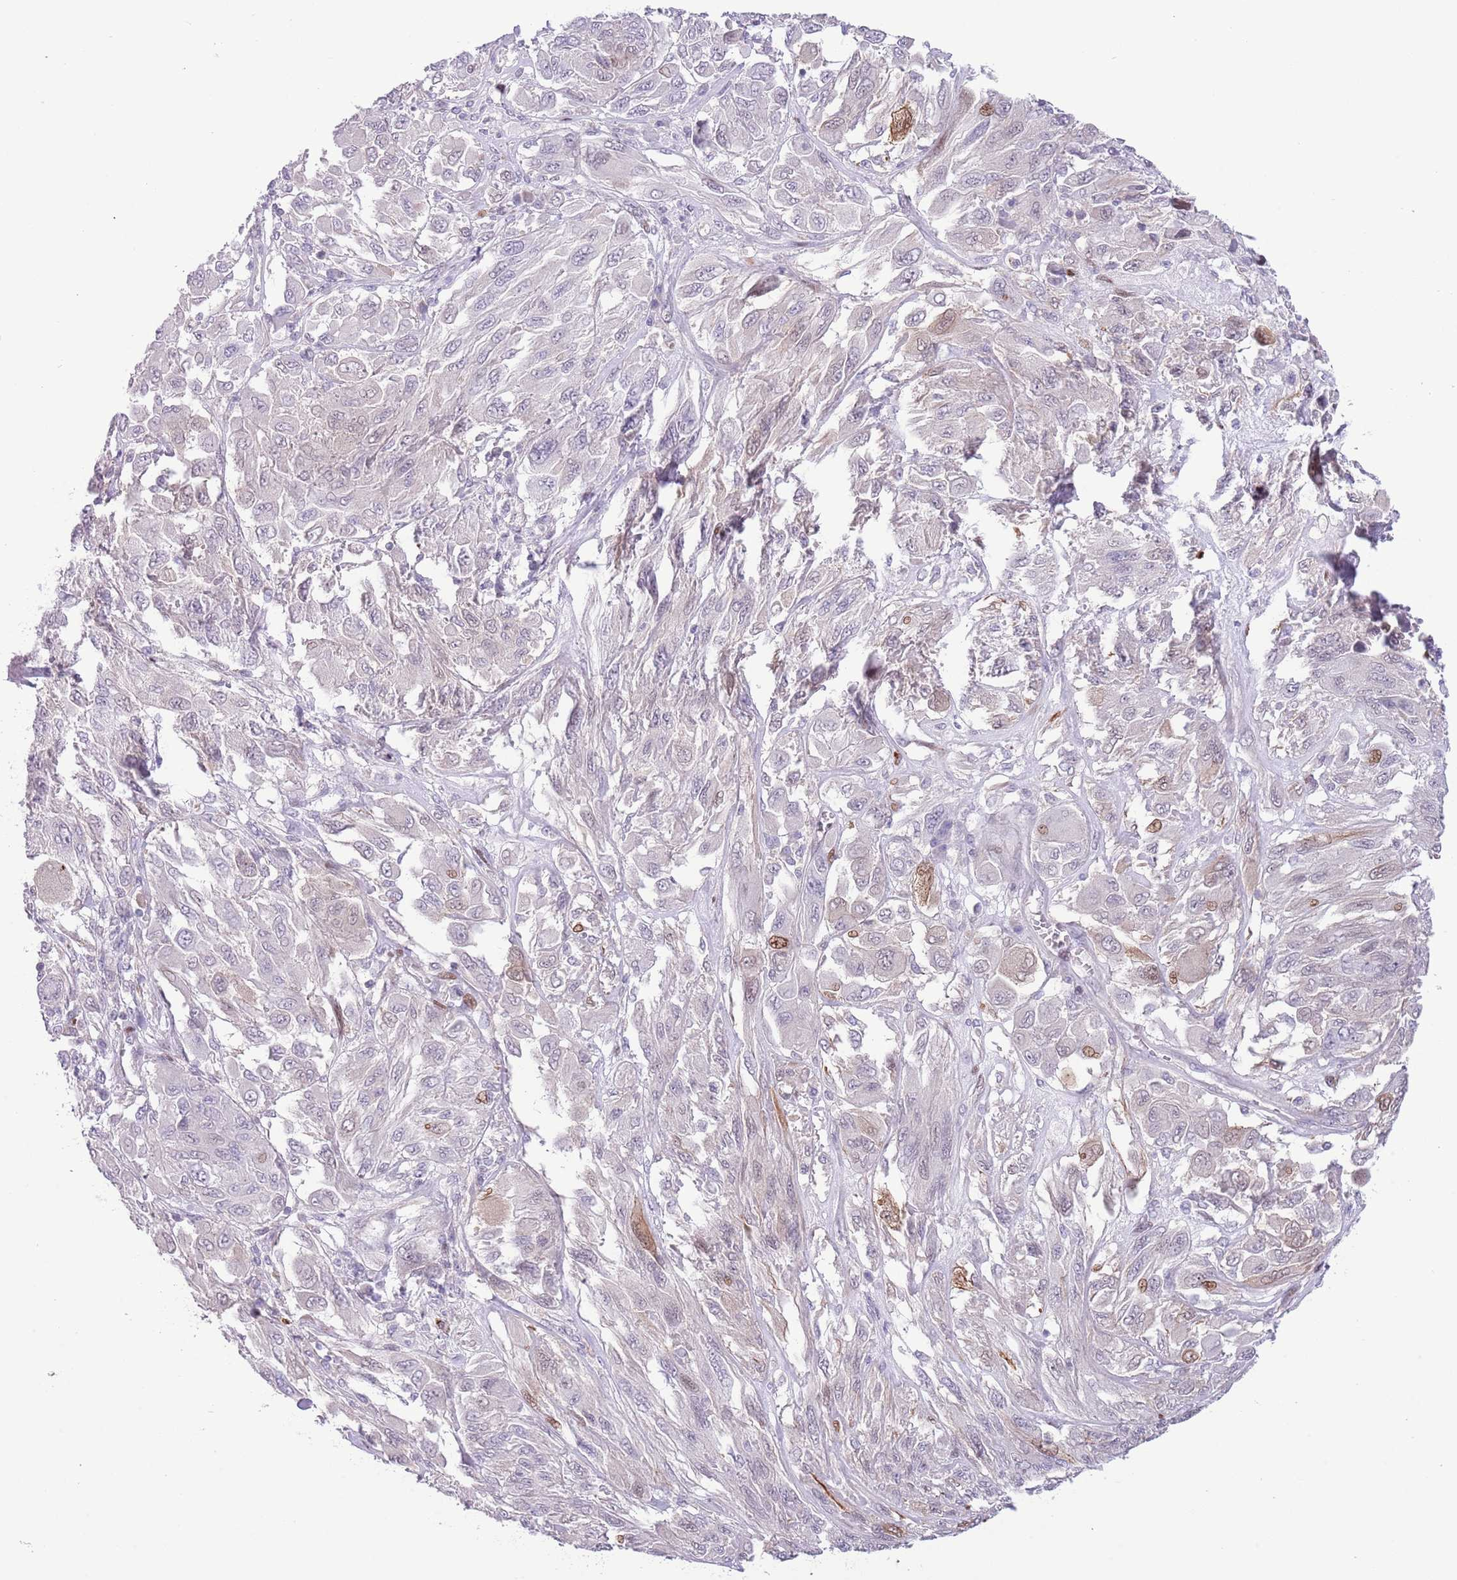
{"staining": {"intensity": "moderate", "quantity": "<25%", "location": "cytoplasmic/membranous,nuclear"}, "tissue": "melanoma", "cell_type": "Tumor cells", "image_type": "cancer", "snomed": [{"axis": "morphology", "description": "Malignant melanoma, NOS"}, {"axis": "topography", "description": "Skin"}], "caption": "This photomicrograph exhibits IHC staining of malignant melanoma, with low moderate cytoplasmic/membranous and nuclear staining in about <25% of tumor cells.", "gene": "ANO8", "patient": {"sex": "female", "age": 91}}